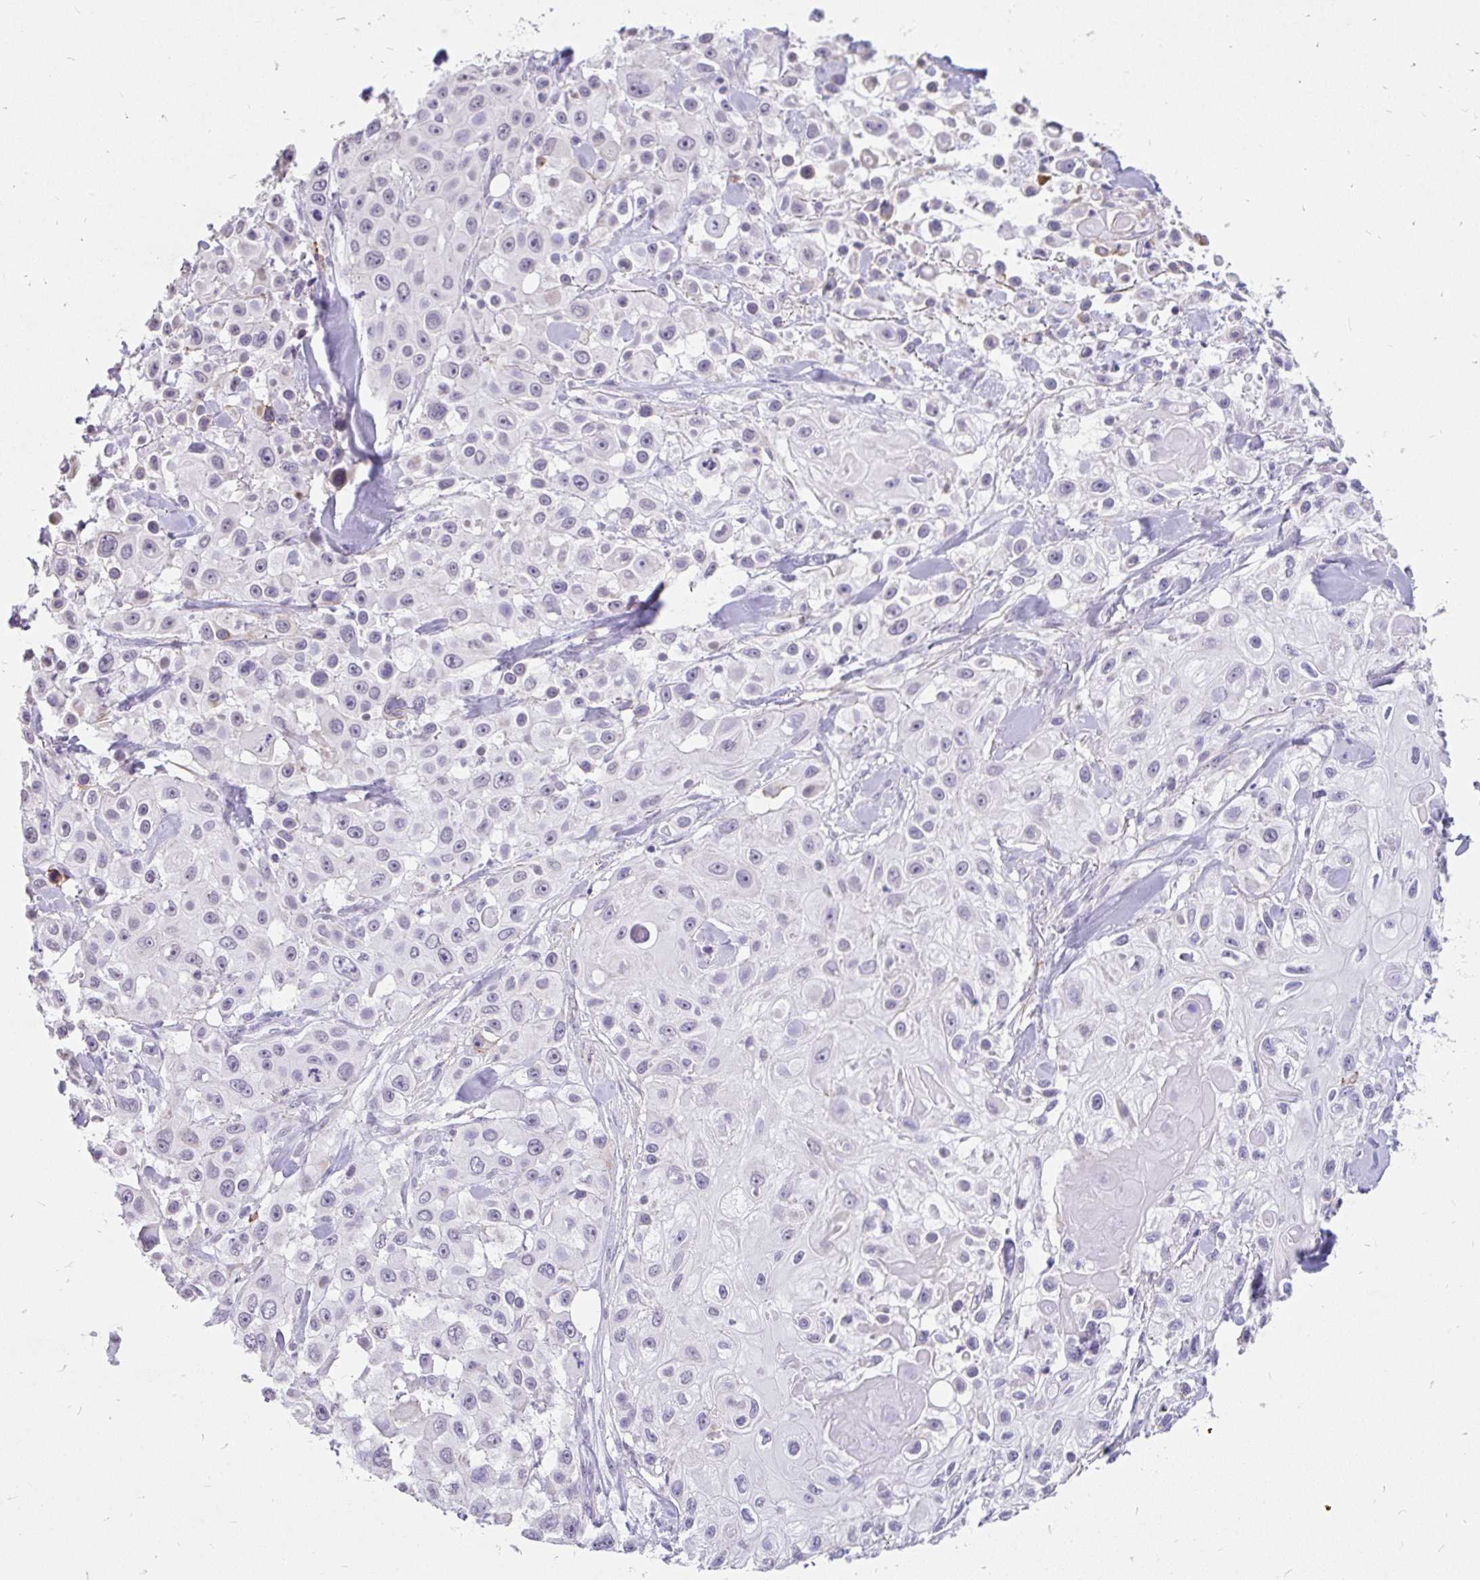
{"staining": {"intensity": "negative", "quantity": "none", "location": "none"}, "tissue": "skin cancer", "cell_type": "Tumor cells", "image_type": "cancer", "snomed": [{"axis": "morphology", "description": "Squamous cell carcinoma, NOS"}, {"axis": "topography", "description": "Skin"}], "caption": "This is a image of immunohistochemistry staining of skin squamous cell carcinoma, which shows no staining in tumor cells. The staining is performed using DAB (3,3'-diaminobenzidine) brown chromogen with nuclei counter-stained in using hematoxylin.", "gene": "EML5", "patient": {"sex": "male", "age": 63}}